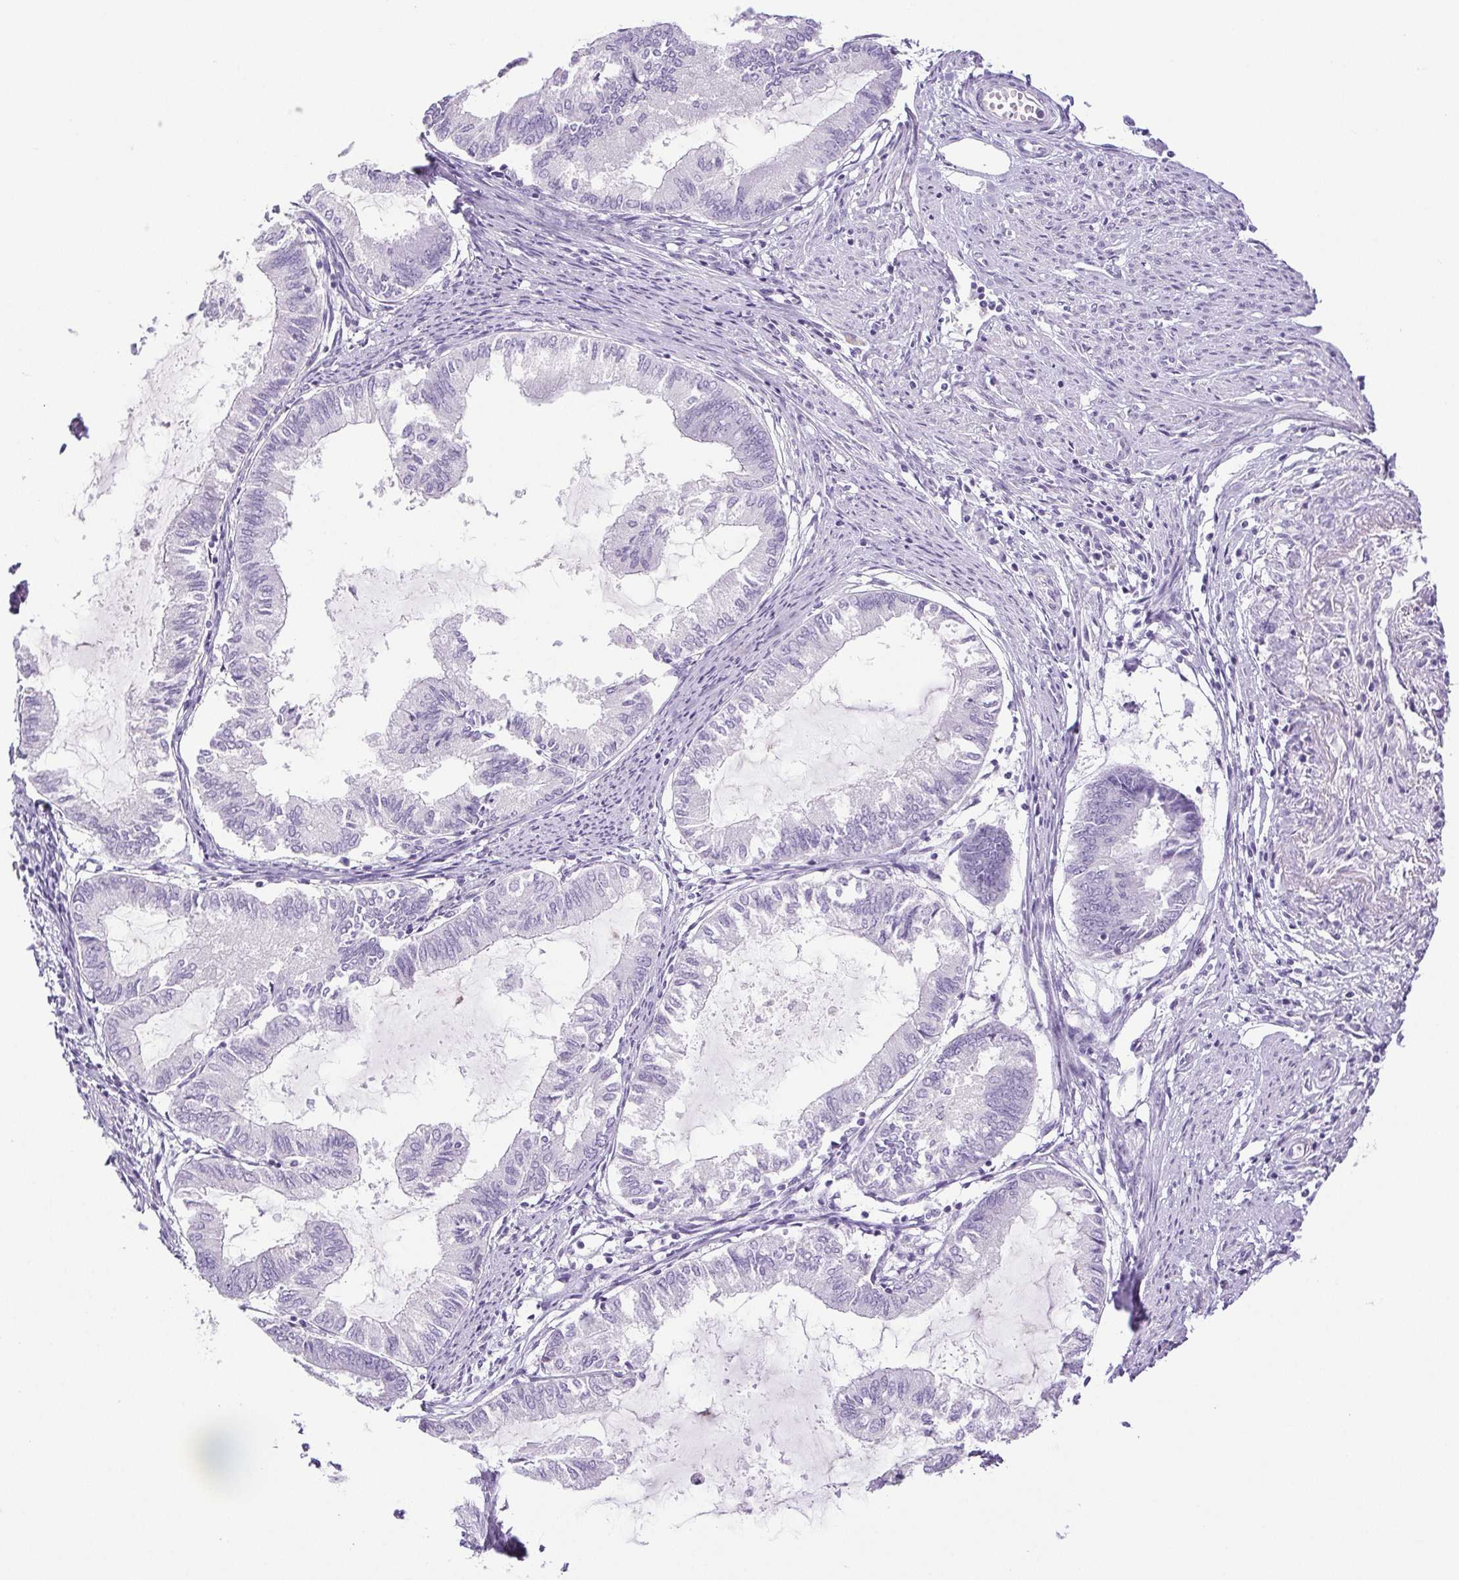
{"staining": {"intensity": "negative", "quantity": "none", "location": "none"}, "tissue": "endometrial cancer", "cell_type": "Tumor cells", "image_type": "cancer", "snomed": [{"axis": "morphology", "description": "Adenocarcinoma, NOS"}, {"axis": "topography", "description": "Endometrium"}], "caption": "High power microscopy histopathology image of an immunohistochemistry (IHC) image of endometrial cancer, revealing no significant staining in tumor cells.", "gene": "HLA-G", "patient": {"sex": "female", "age": 86}}